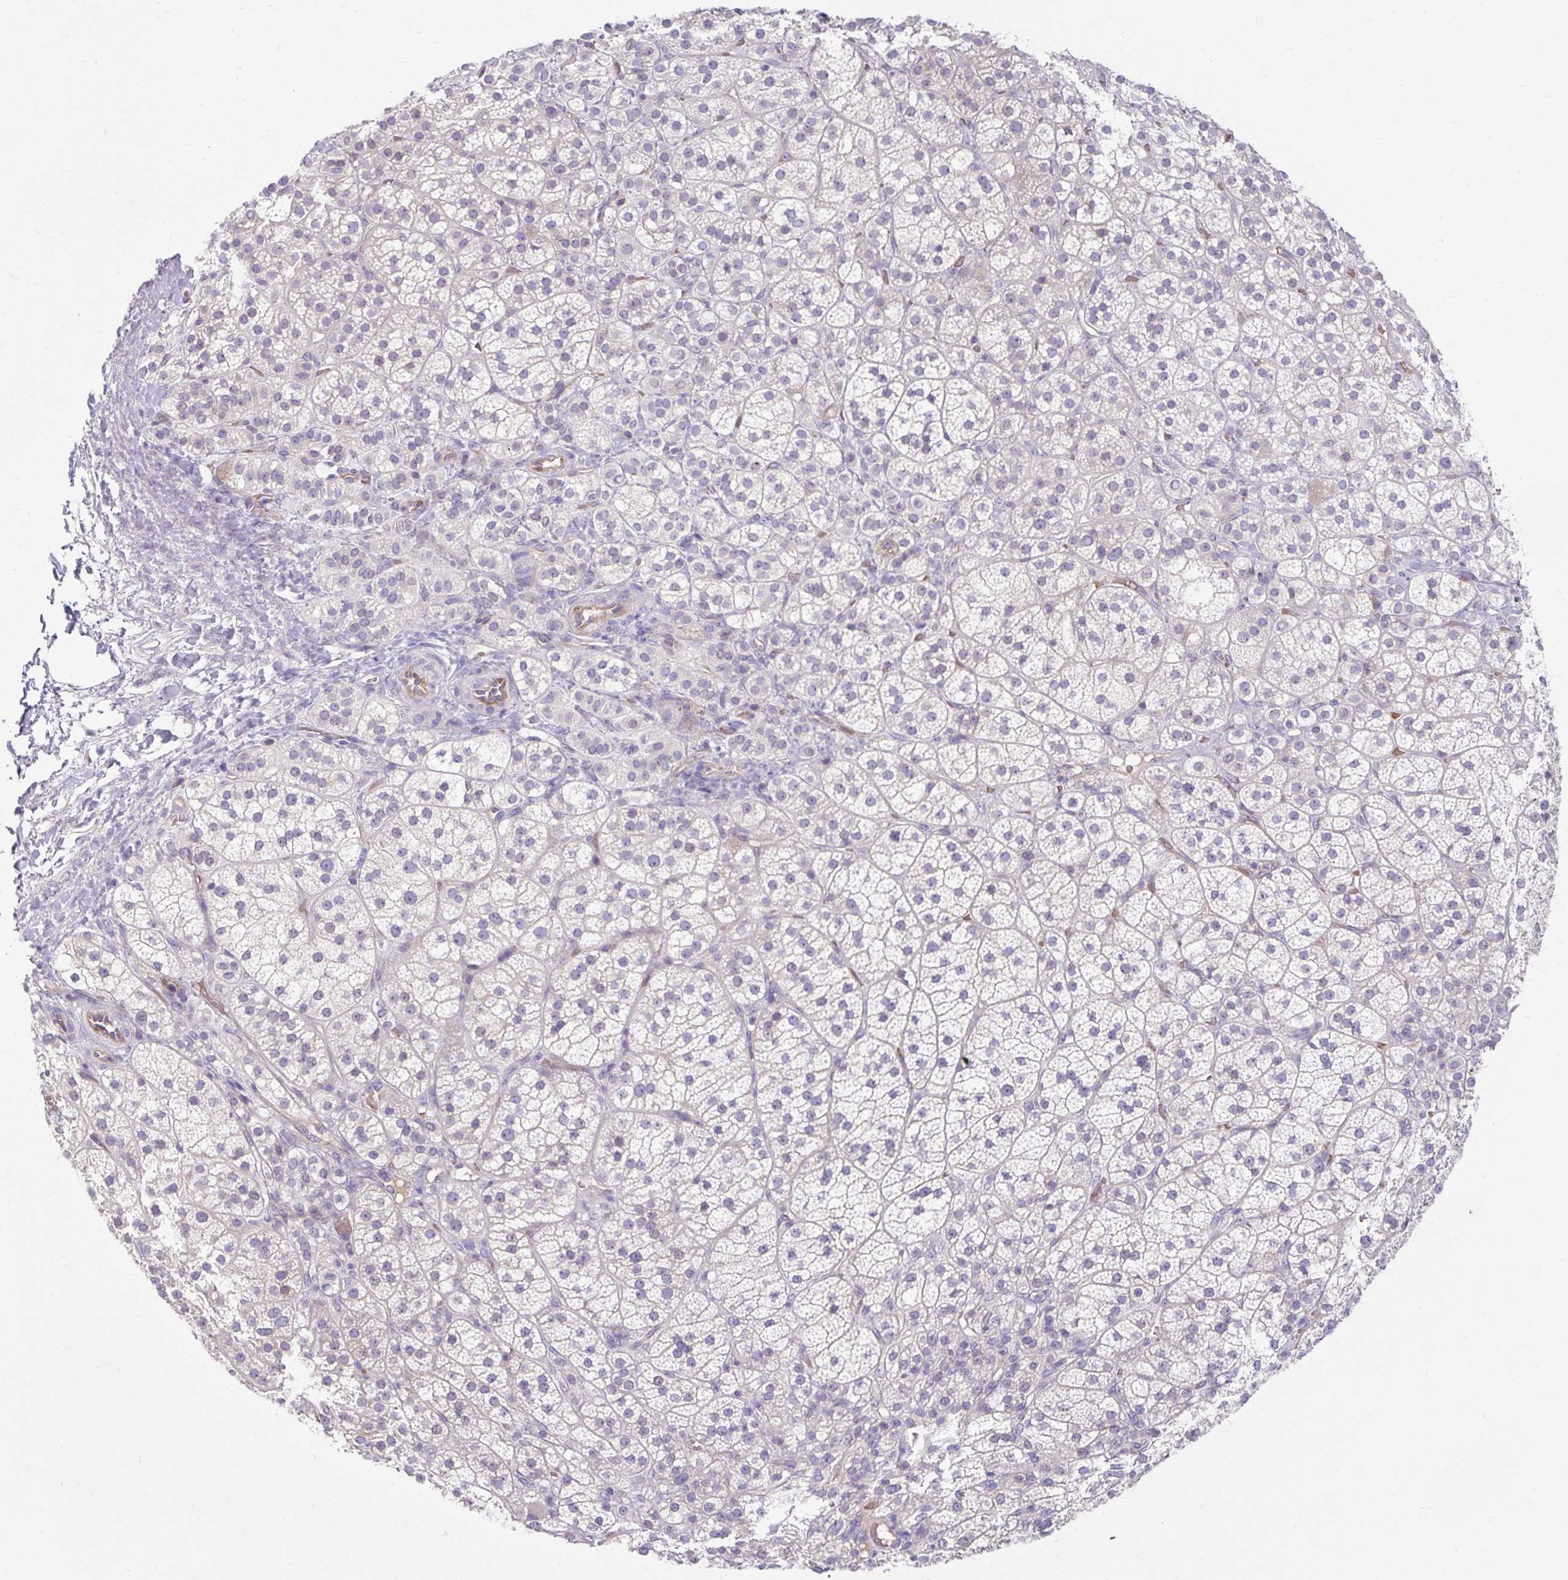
{"staining": {"intensity": "negative", "quantity": "none", "location": "none"}, "tissue": "adrenal gland", "cell_type": "Glandular cells", "image_type": "normal", "snomed": [{"axis": "morphology", "description": "Normal tissue, NOS"}, {"axis": "topography", "description": "Adrenal gland"}], "caption": "This is an immunohistochemistry image of unremarkable adrenal gland. There is no staining in glandular cells.", "gene": "USHBP1", "patient": {"sex": "female", "age": 60}}